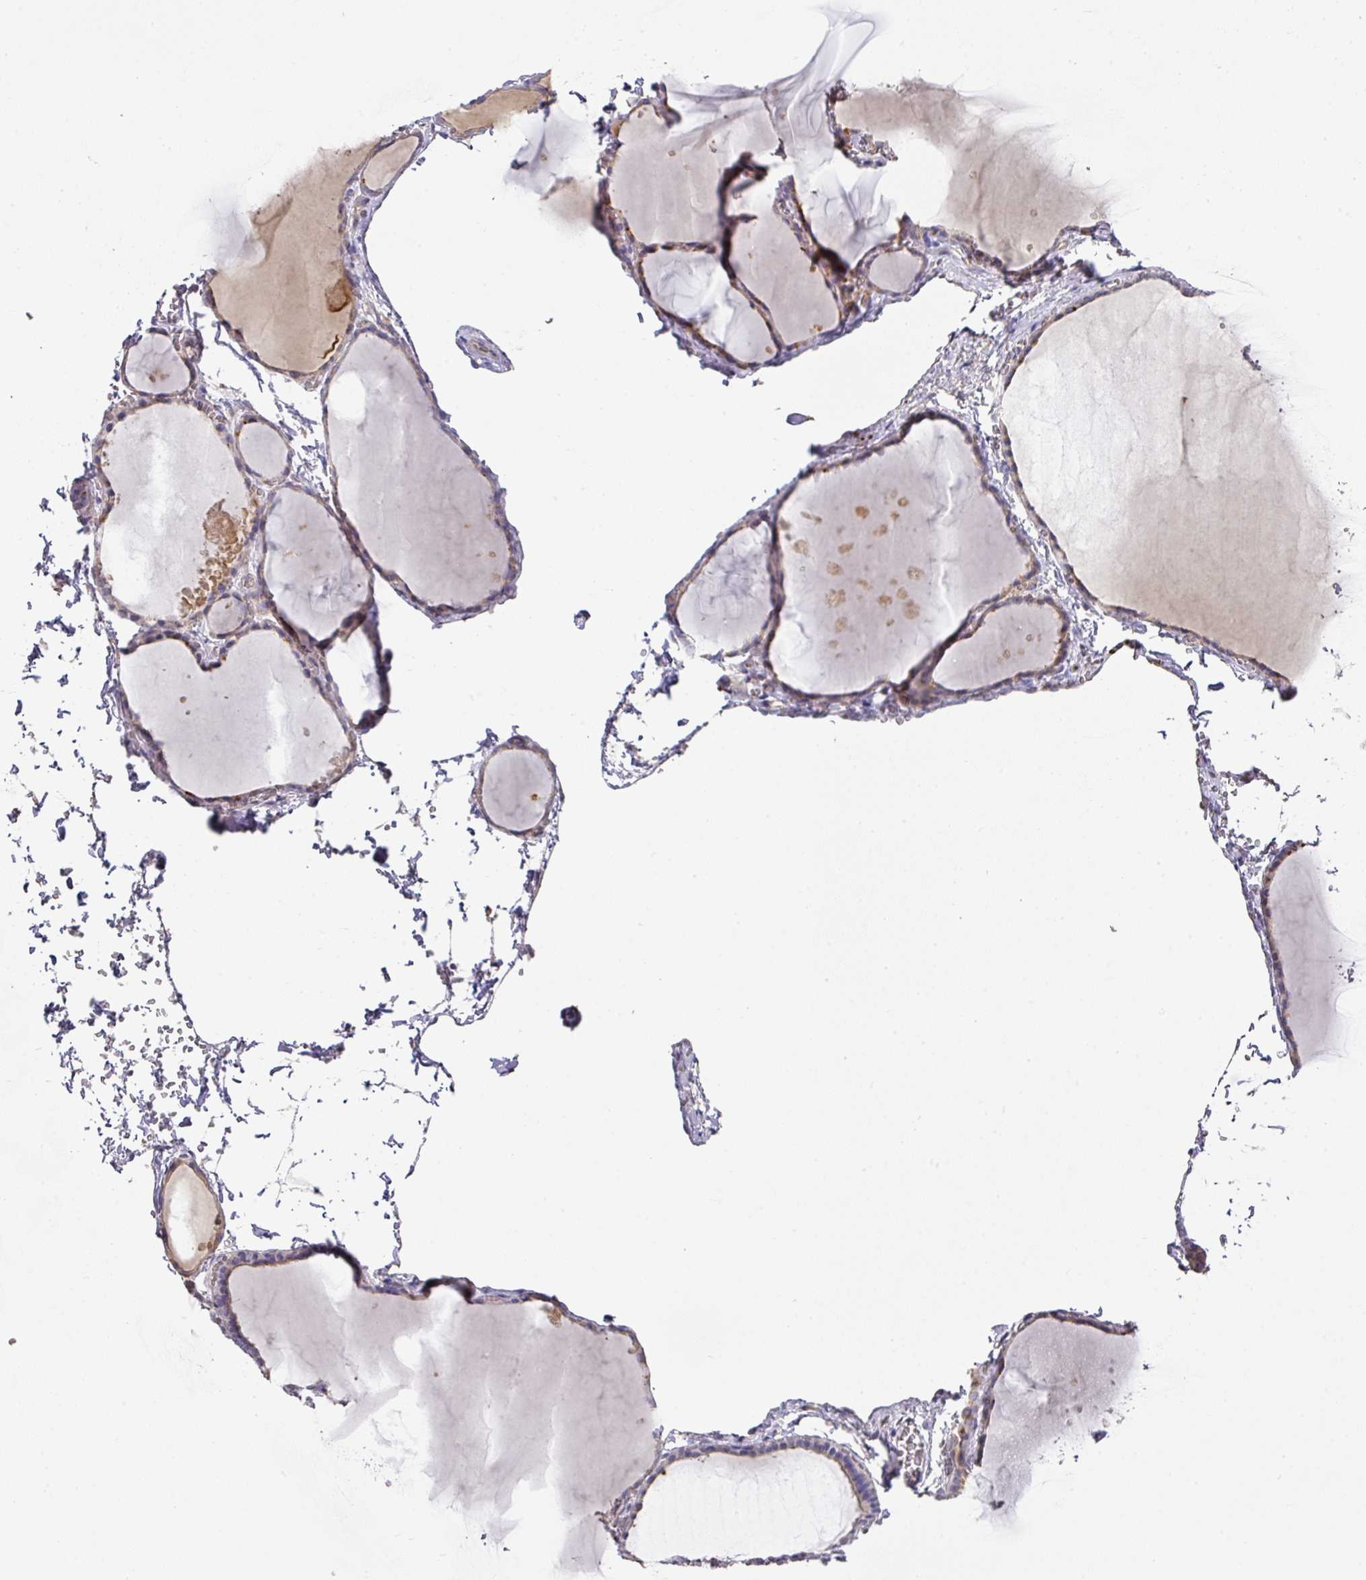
{"staining": {"intensity": "weak", "quantity": "<25%", "location": "cytoplasmic/membranous"}, "tissue": "thyroid gland", "cell_type": "Glandular cells", "image_type": "normal", "snomed": [{"axis": "morphology", "description": "Normal tissue, NOS"}, {"axis": "topography", "description": "Thyroid gland"}], "caption": "IHC histopathology image of benign thyroid gland: thyroid gland stained with DAB displays no significant protein positivity in glandular cells.", "gene": "TARM1", "patient": {"sex": "female", "age": 49}}